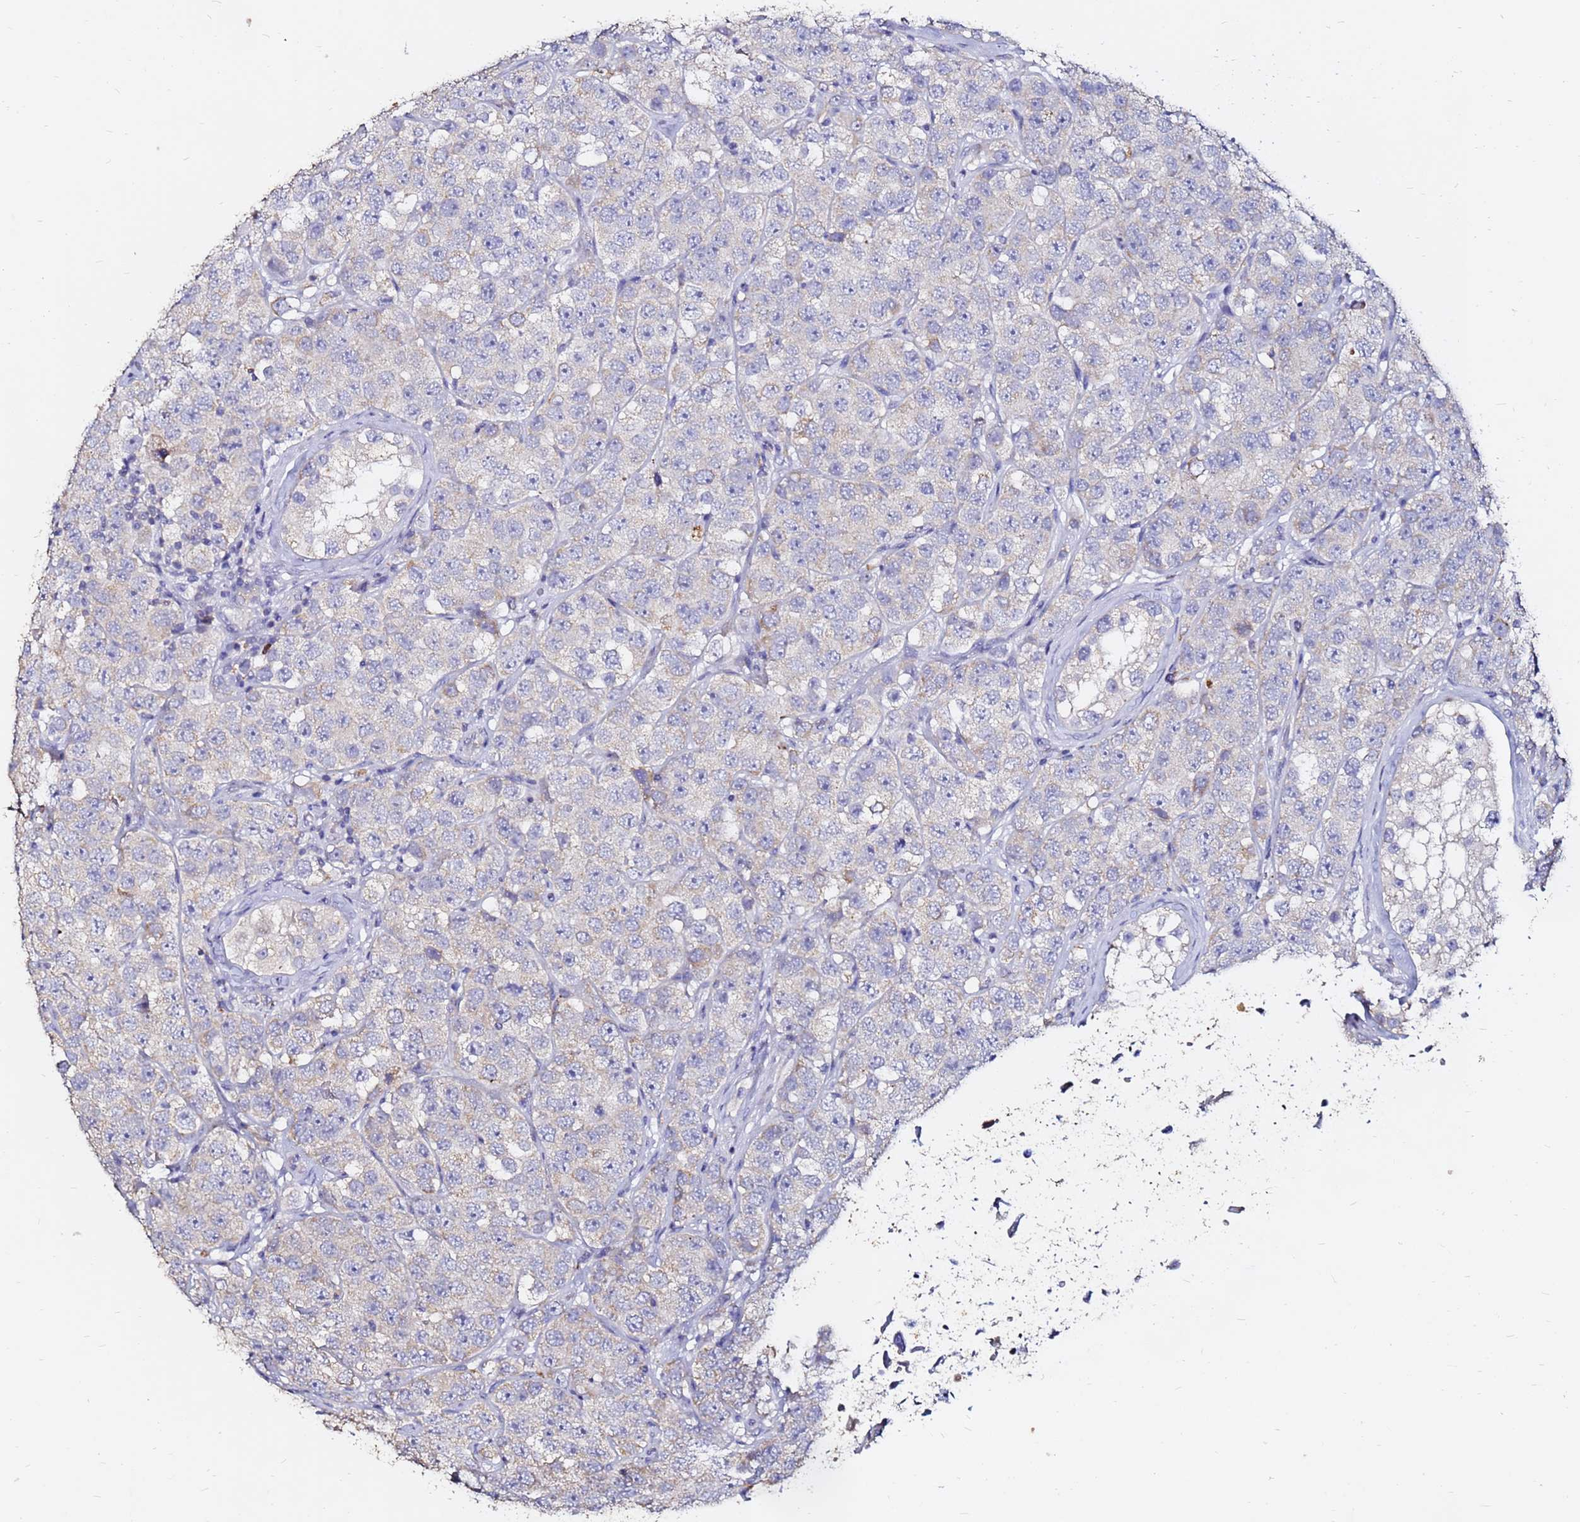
{"staining": {"intensity": "weak", "quantity": "<25%", "location": "cytoplasmic/membranous"}, "tissue": "testis cancer", "cell_type": "Tumor cells", "image_type": "cancer", "snomed": [{"axis": "morphology", "description": "Seminoma, NOS"}, {"axis": "topography", "description": "Testis"}], "caption": "Immunohistochemistry (IHC) micrograph of neoplastic tissue: human testis cancer (seminoma) stained with DAB (3,3'-diaminobenzidine) demonstrates no significant protein staining in tumor cells.", "gene": "FAM183A", "patient": {"sex": "male", "age": 28}}